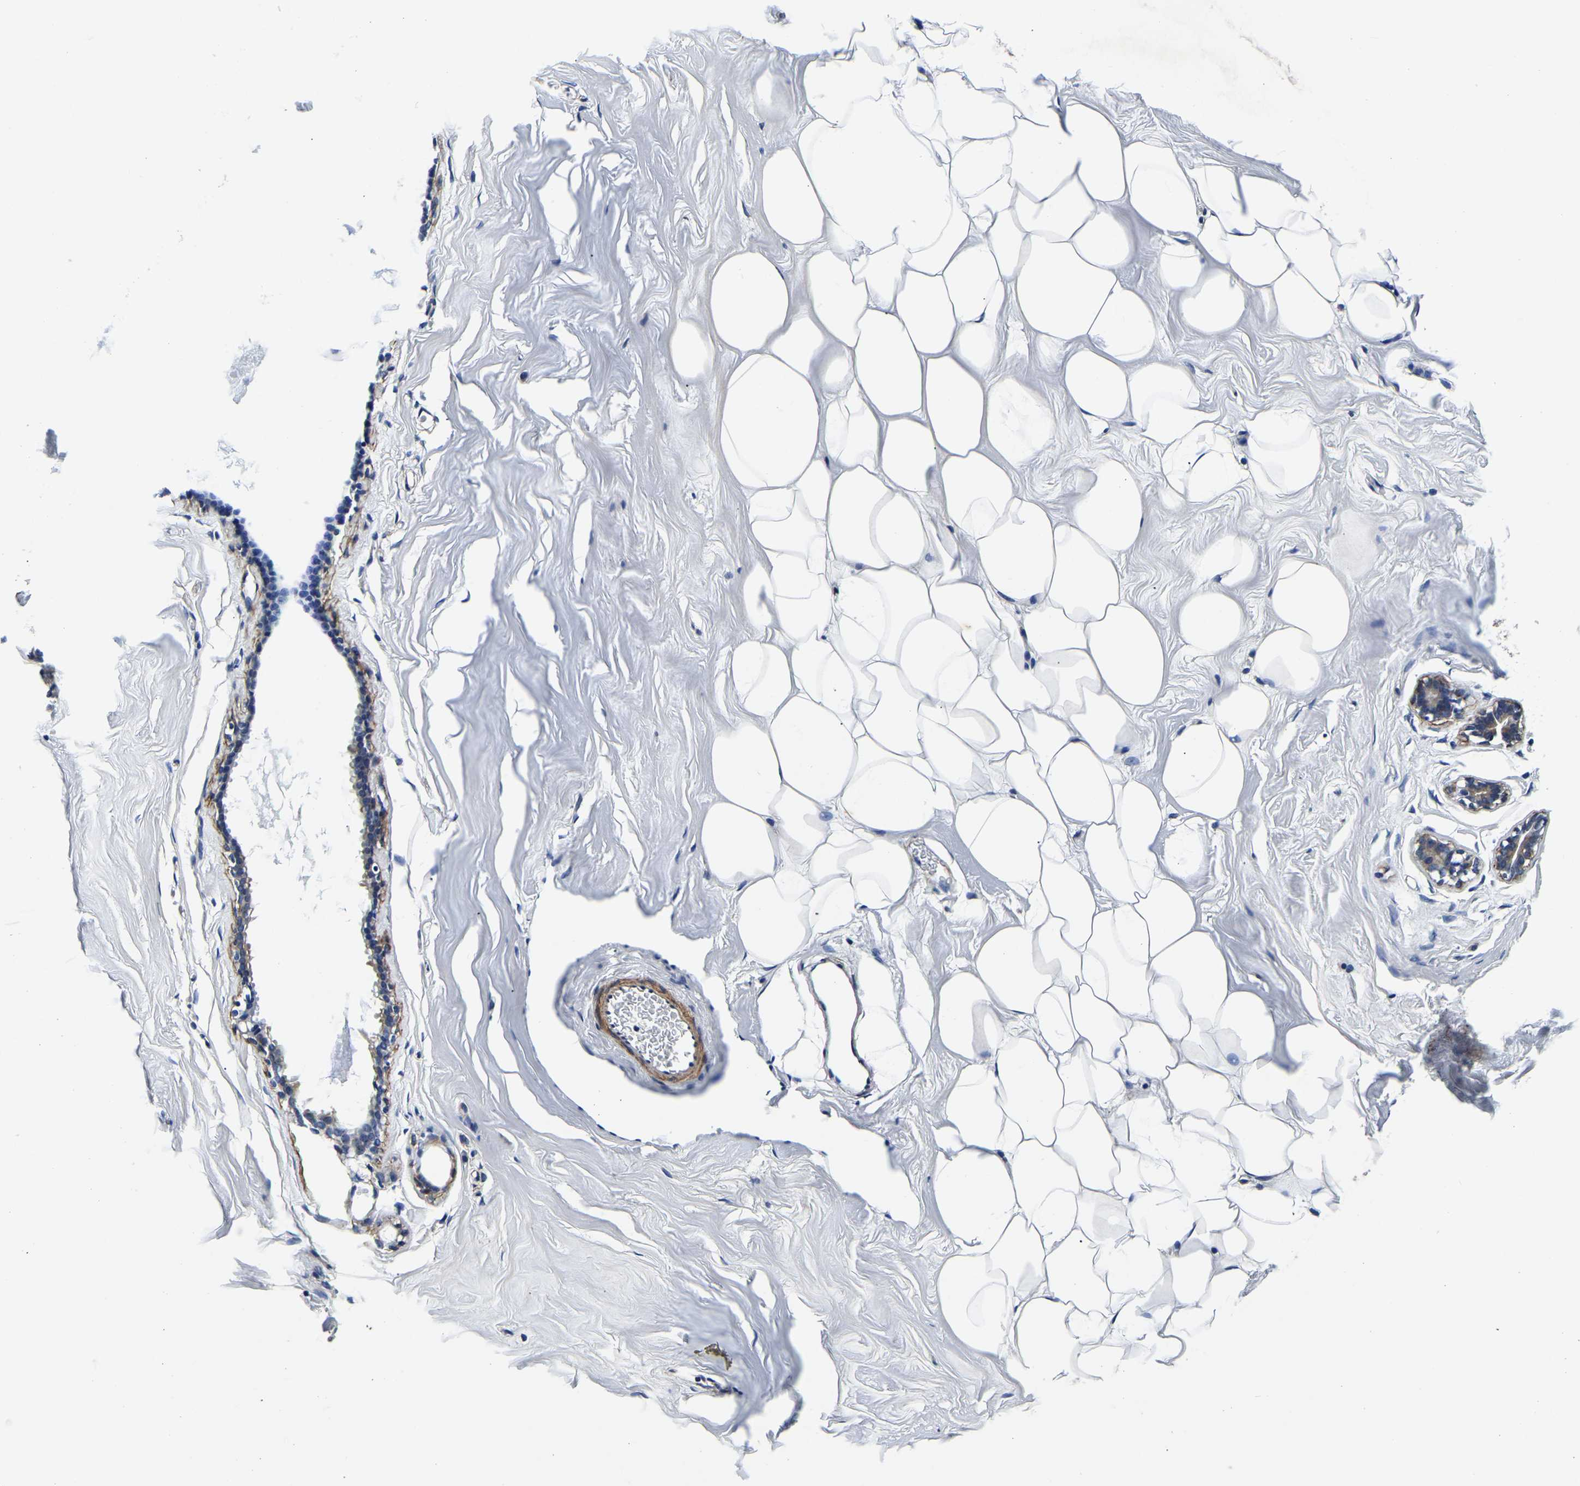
{"staining": {"intensity": "weak", "quantity": "25%-75%", "location": "cytoplasmic/membranous"}, "tissue": "adipose tissue", "cell_type": "Adipocytes", "image_type": "normal", "snomed": [{"axis": "morphology", "description": "Normal tissue, NOS"}, {"axis": "morphology", "description": "Fibrosis, NOS"}, {"axis": "topography", "description": "Breast"}, {"axis": "topography", "description": "Adipose tissue"}], "caption": "About 25%-75% of adipocytes in unremarkable adipose tissue demonstrate weak cytoplasmic/membranous protein positivity as visualized by brown immunohistochemical staining.", "gene": "KCTD17", "patient": {"sex": "female", "age": 39}}